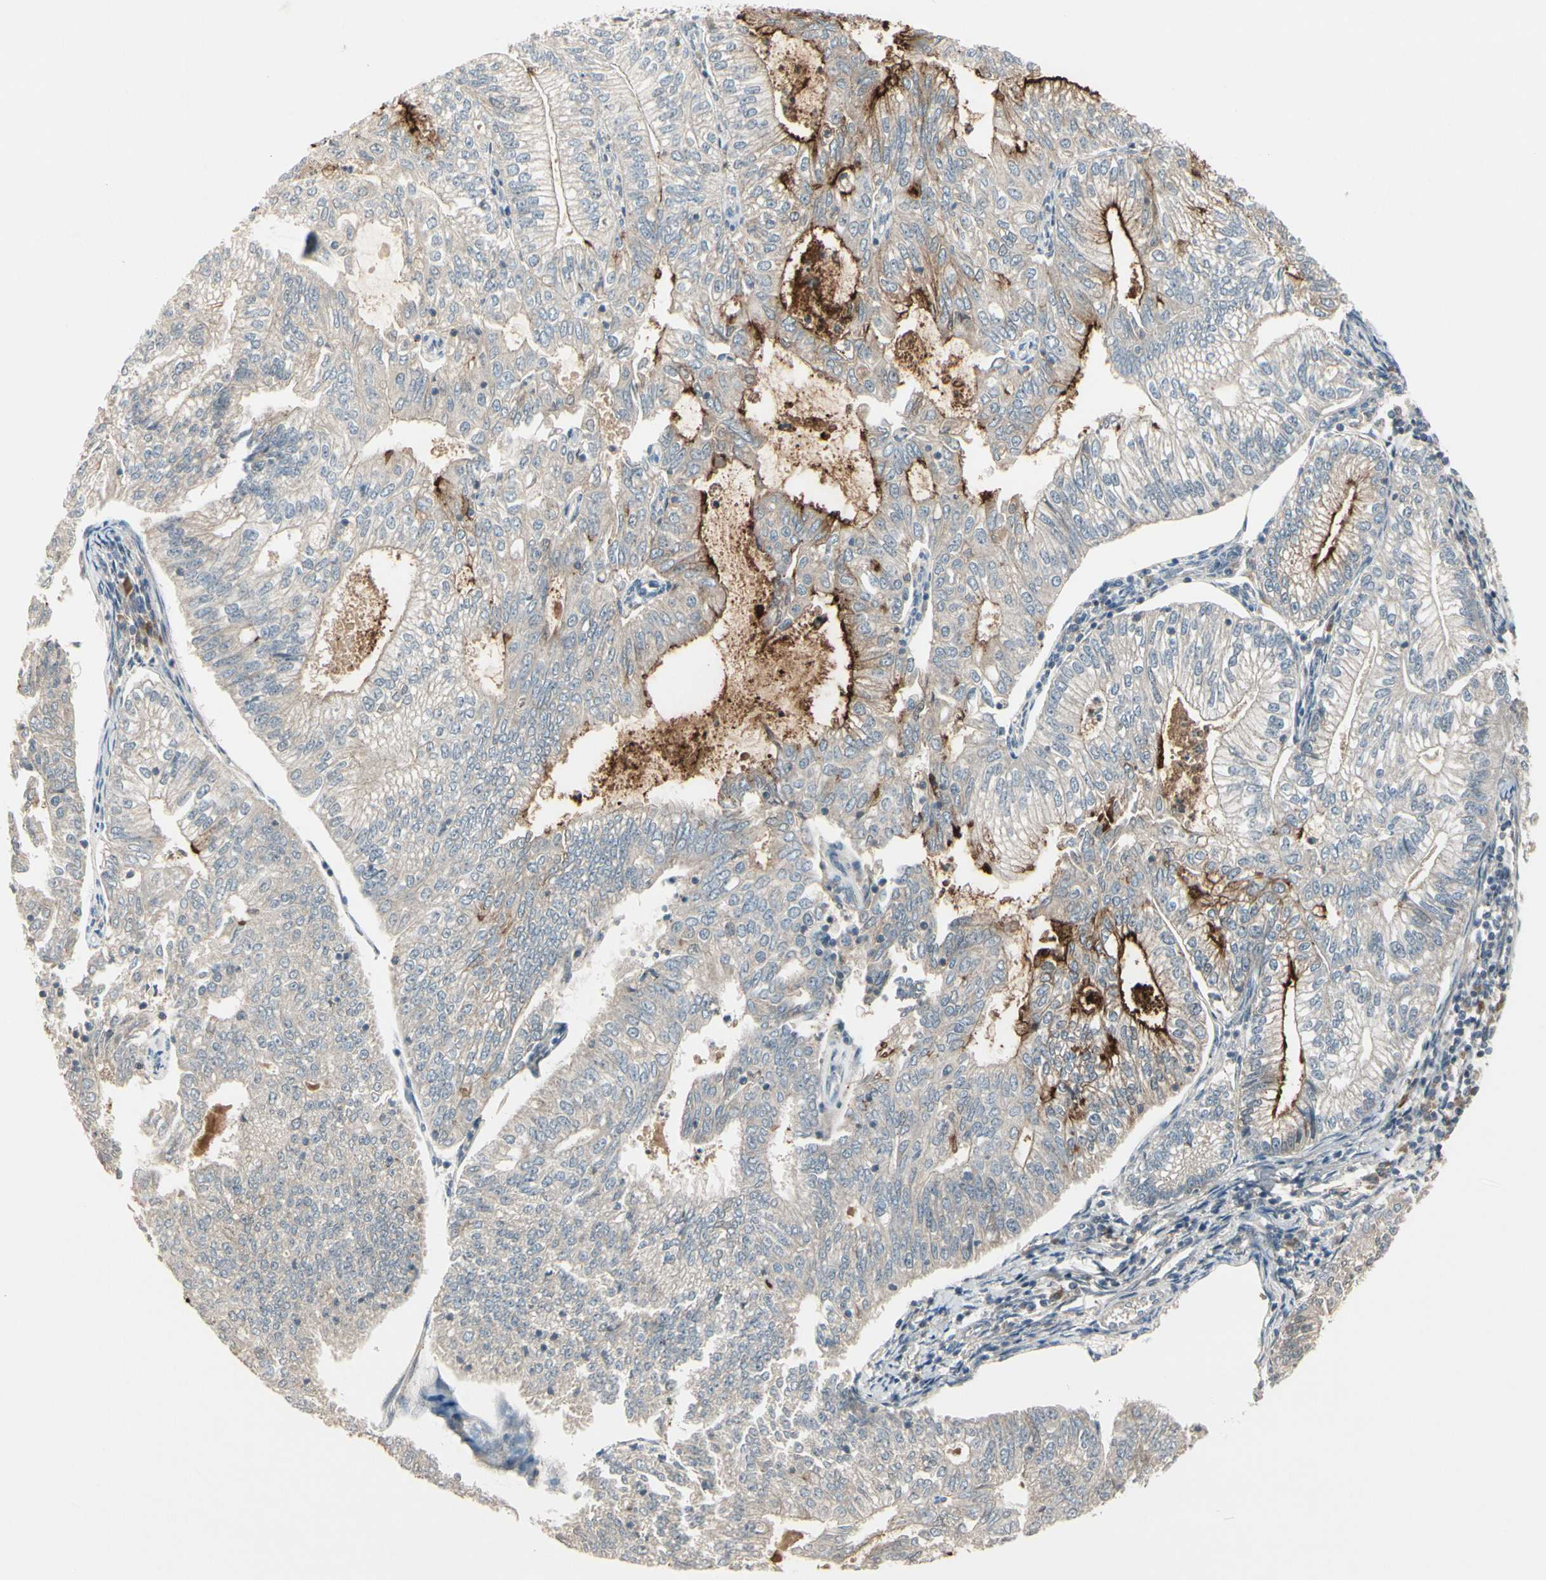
{"staining": {"intensity": "strong", "quantity": "<25%", "location": "cytoplasmic/membranous"}, "tissue": "endometrial cancer", "cell_type": "Tumor cells", "image_type": "cancer", "snomed": [{"axis": "morphology", "description": "Adenocarcinoma, NOS"}, {"axis": "topography", "description": "Endometrium"}], "caption": "Immunohistochemical staining of endometrial adenocarcinoma shows strong cytoplasmic/membranous protein expression in about <25% of tumor cells. Nuclei are stained in blue.", "gene": "FHDC1", "patient": {"sex": "female", "age": 69}}